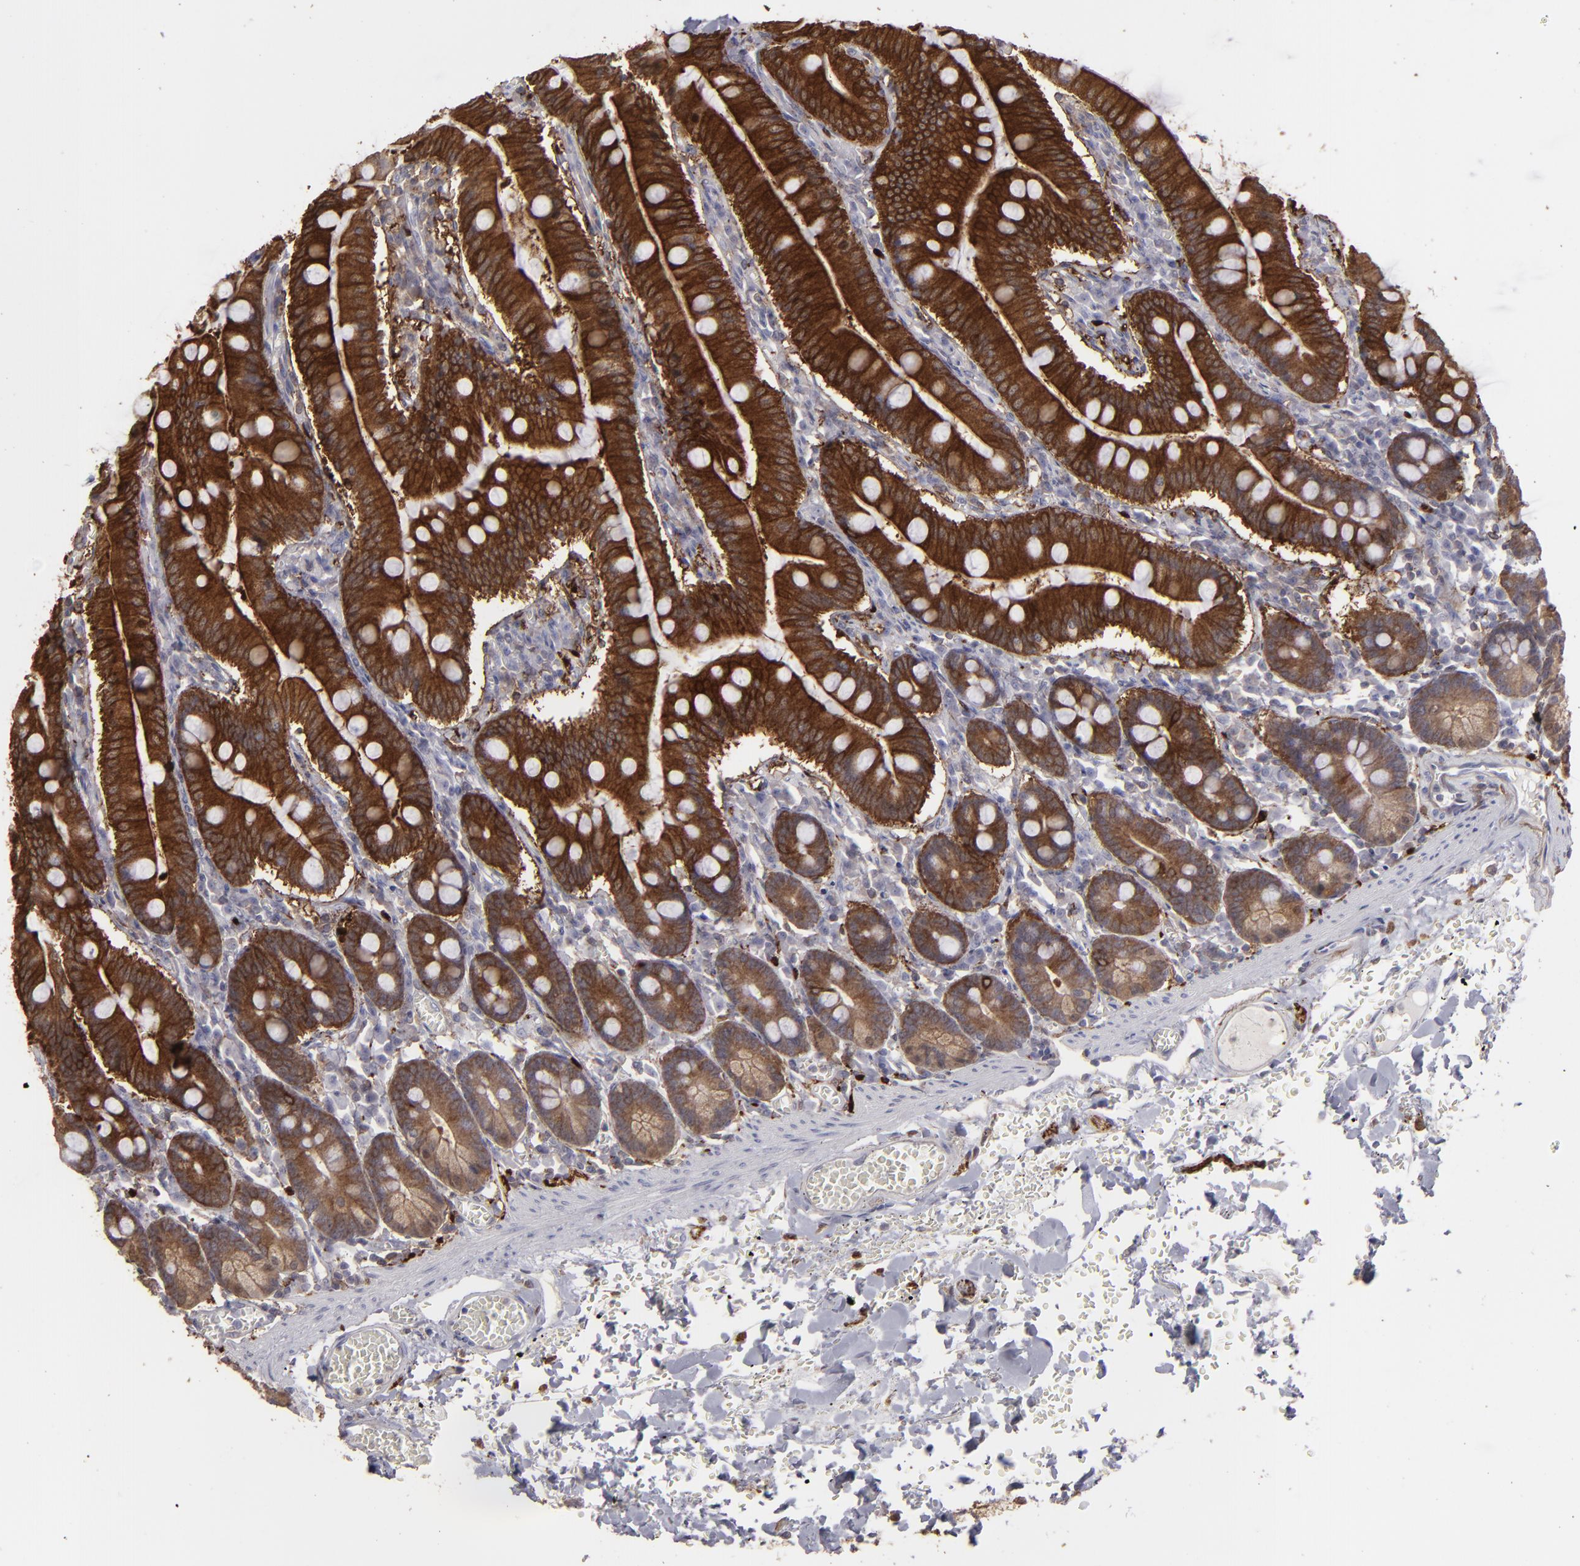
{"staining": {"intensity": "strong", "quantity": ">75%", "location": "cytoplasmic/membranous"}, "tissue": "small intestine", "cell_type": "Glandular cells", "image_type": "normal", "snomed": [{"axis": "morphology", "description": "Normal tissue, NOS"}, {"axis": "topography", "description": "Small intestine"}], "caption": "Strong cytoplasmic/membranous protein staining is present in about >75% of glandular cells in small intestine. The protein is shown in brown color, while the nuclei are stained blue.", "gene": "SEMA3G", "patient": {"sex": "male", "age": 71}}